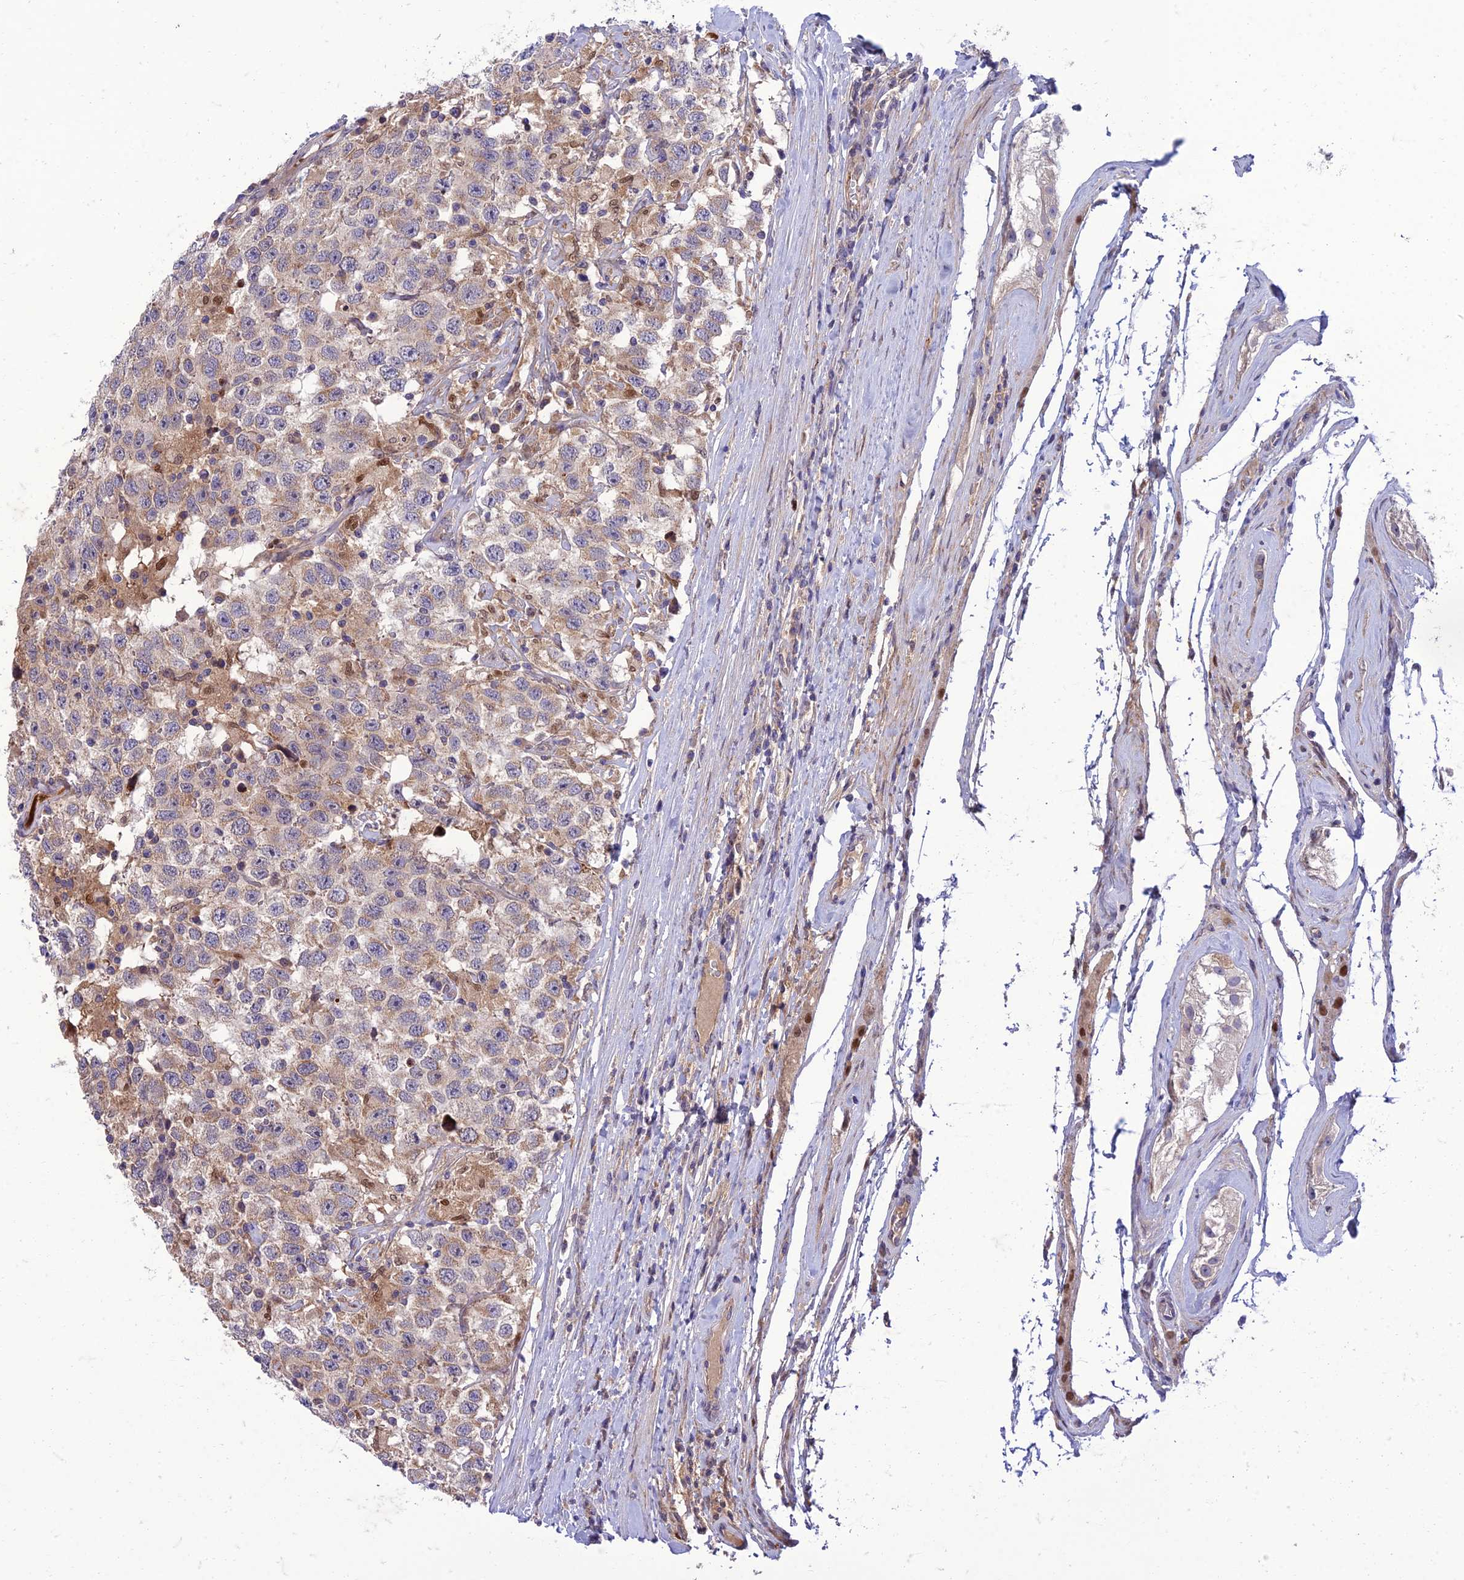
{"staining": {"intensity": "moderate", "quantity": "25%-75%", "location": "cytoplasmic/membranous"}, "tissue": "testis cancer", "cell_type": "Tumor cells", "image_type": "cancer", "snomed": [{"axis": "morphology", "description": "Seminoma, NOS"}, {"axis": "topography", "description": "Testis"}], "caption": "Testis seminoma tissue shows moderate cytoplasmic/membranous staining in approximately 25%-75% of tumor cells", "gene": "IRAK3", "patient": {"sex": "male", "age": 41}}